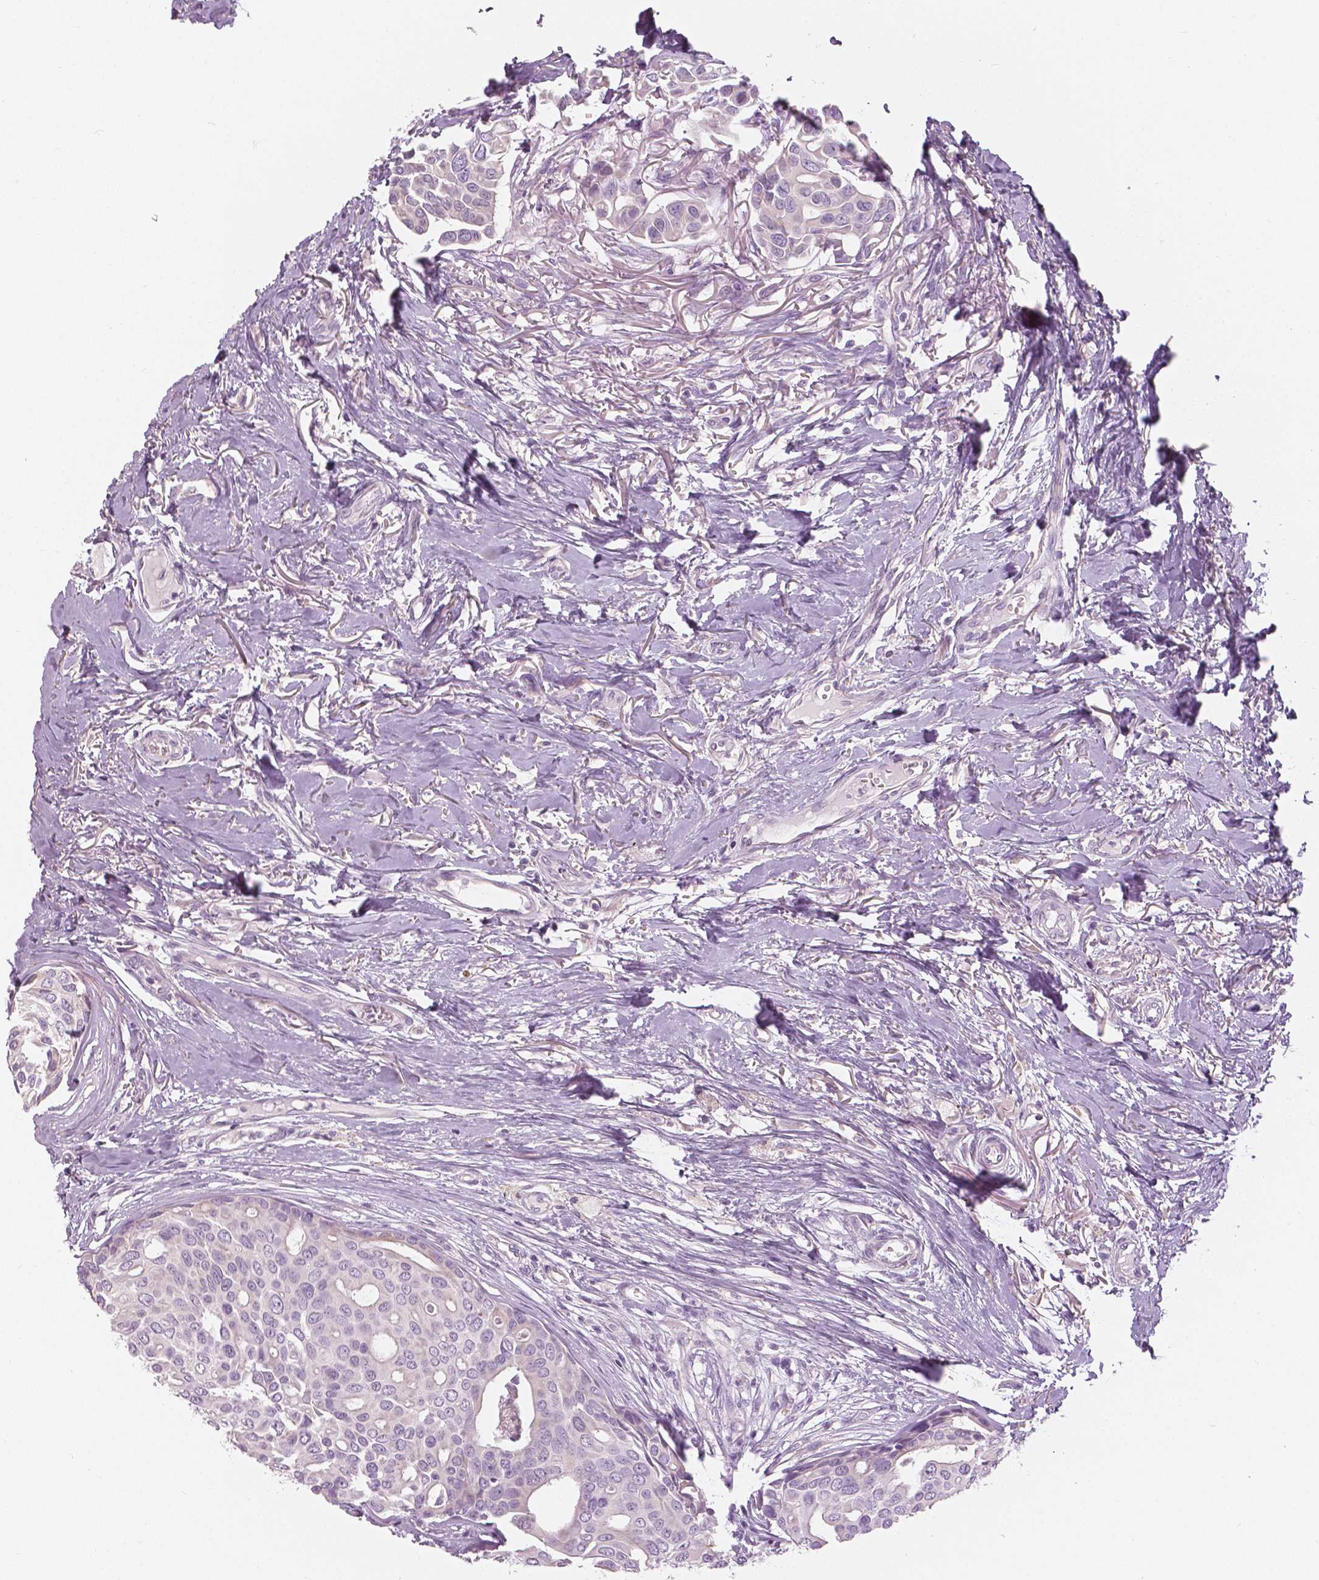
{"staining": {"intensity": "negative", "quantity": "none", "location": "none"}, "tissue": "breast cancer", "cell_type": "Tumor cells", "image_type": "cancer", "snomed": [{"axis": "morphology", "description": "Duct carcinoma"}, {"axis": "topography", "description": "Breast"}], "caption": "Immunohistochemistry image of neoplastic tissue: breast cancer stained with DAB (3,3'-diaminobenzidine) shows no significant protein expression in tumor cells.", "gene": "SLC24A1", "patient": {"sex": "female", "age": 54}}